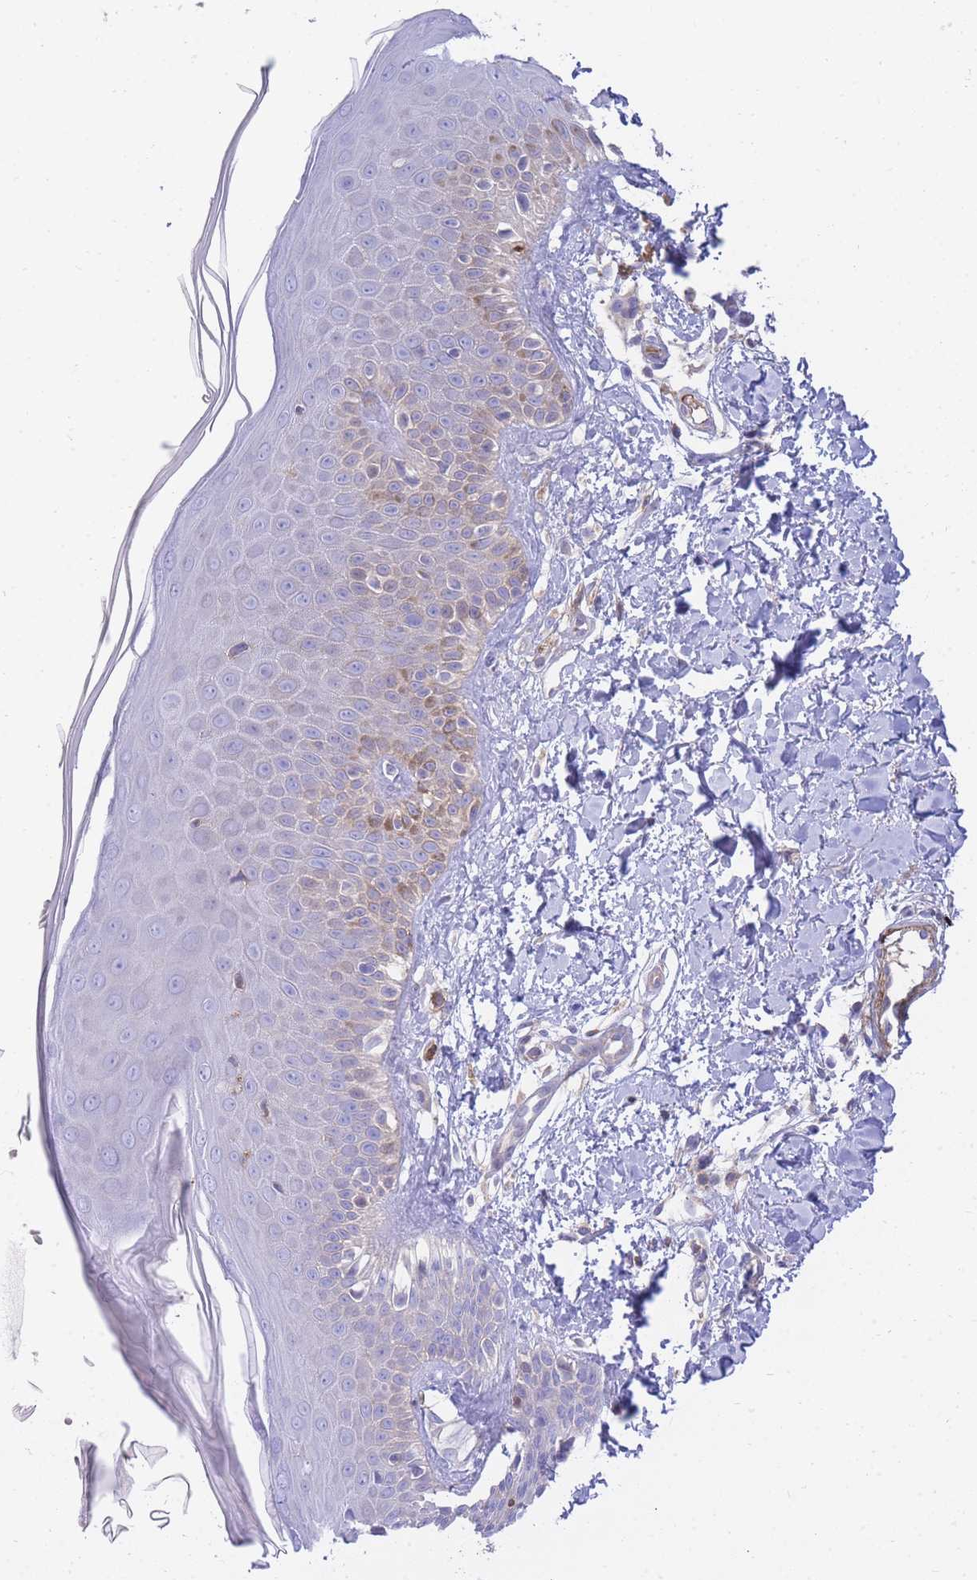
{"staining": {"intensity": "negative", "quantity": "none", "location": "none"}, "tissue": "skin", "cell_type": "Fibroblasts", "image_type": "normal", "snomed": [{"axis": "morphology", "description": "Normal tissue, NOS"}, {"axis": "topography", "description": "Skin"}], "caption": "Immunohistochemistry of unremarkable skin exhibits no positivity in fibroblasts. The staining was performed using DAB to visualize the protein expression in brown, while the nuclei were stained in blue with hematoxylin (Magnification: 20x).", "gene": "FBN3", "patient": {"sex": "male", "age": 52}}